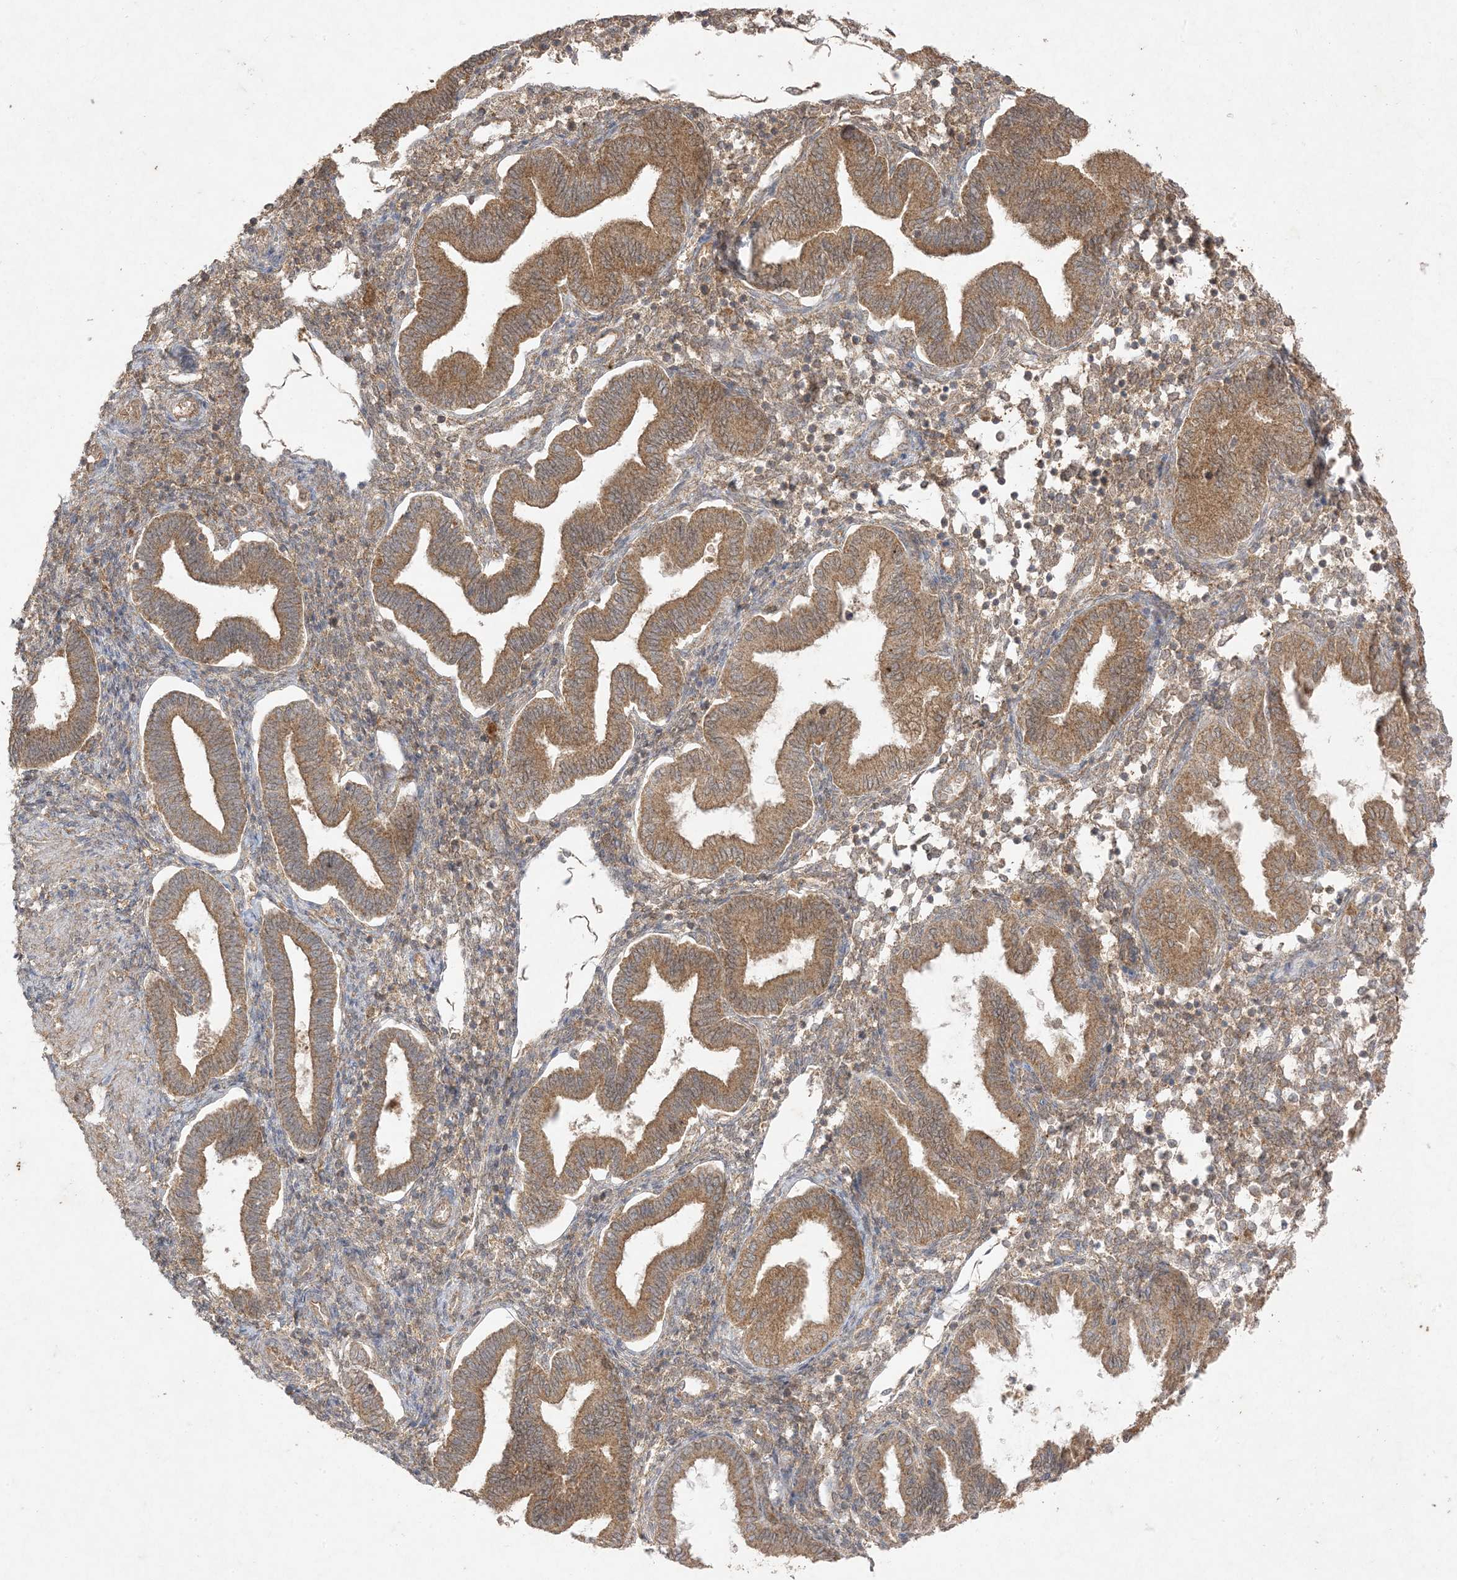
{"staining": {"intensity": "moderate", "quantity": "25%-75%", "location": "cytoplasmic/membranous"}, "tissue": "endometrium", "cell_type": "Cells in endometrial stroma", "image_type": "normal", "snomed": [{"axis": "morphology", "description": "Normal tissue, NOS"}, {"axis": "topography", "description": "Endometrium"}], "caption": "Immunohistochemical staining of normal endometrium exhibits medium levels of moderate cytoplasmic/membranous expression in approximately 25%-75% of cells in endometrial stroma. The protein of interest is shown in brown color, while the nuclei are stained blue.", "gene": "UBE2C", "patient": {"sex": "female", "age": 53}}